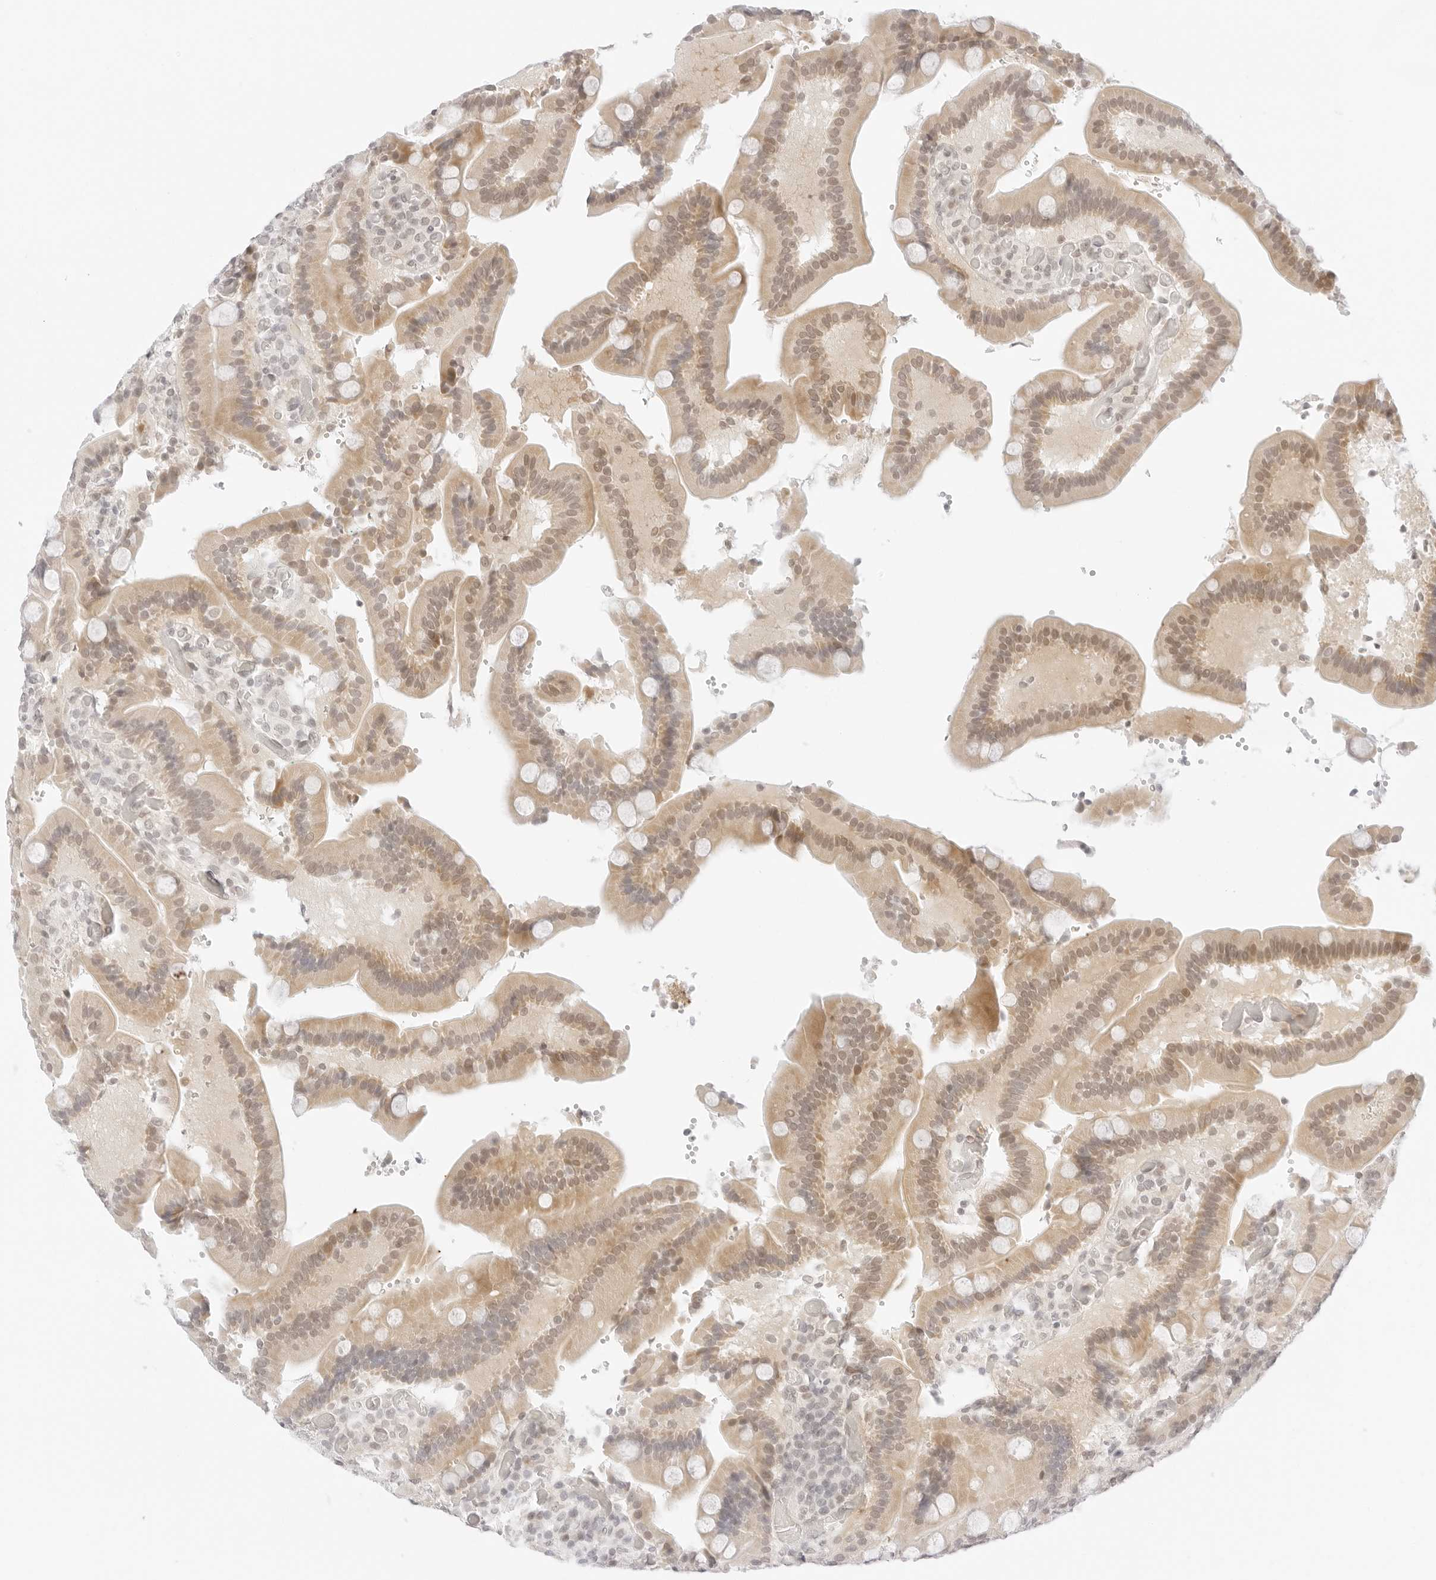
{"staining": {"intensity": "moderate", "quantity": "25%-75%", "location": "cytoplasmic/membranous,nuclear"}, "tissue": "duodenum", "cell_type": "Glandular cells", "image_type": "normal", "snomed": [{"axis": "morphology", "description": "Normal tissue, NOS"}, {"axis": "topography", "description": "Duodenum"}], "caption": "Human duodenum stained for a protein (brown) shows moderate cytoplasmic/membranous,nuclear positive positivity in about 25%-75% of glandular cells.", "gene": "POLR3C", "patient": {"sex": "female", "age": 62}}